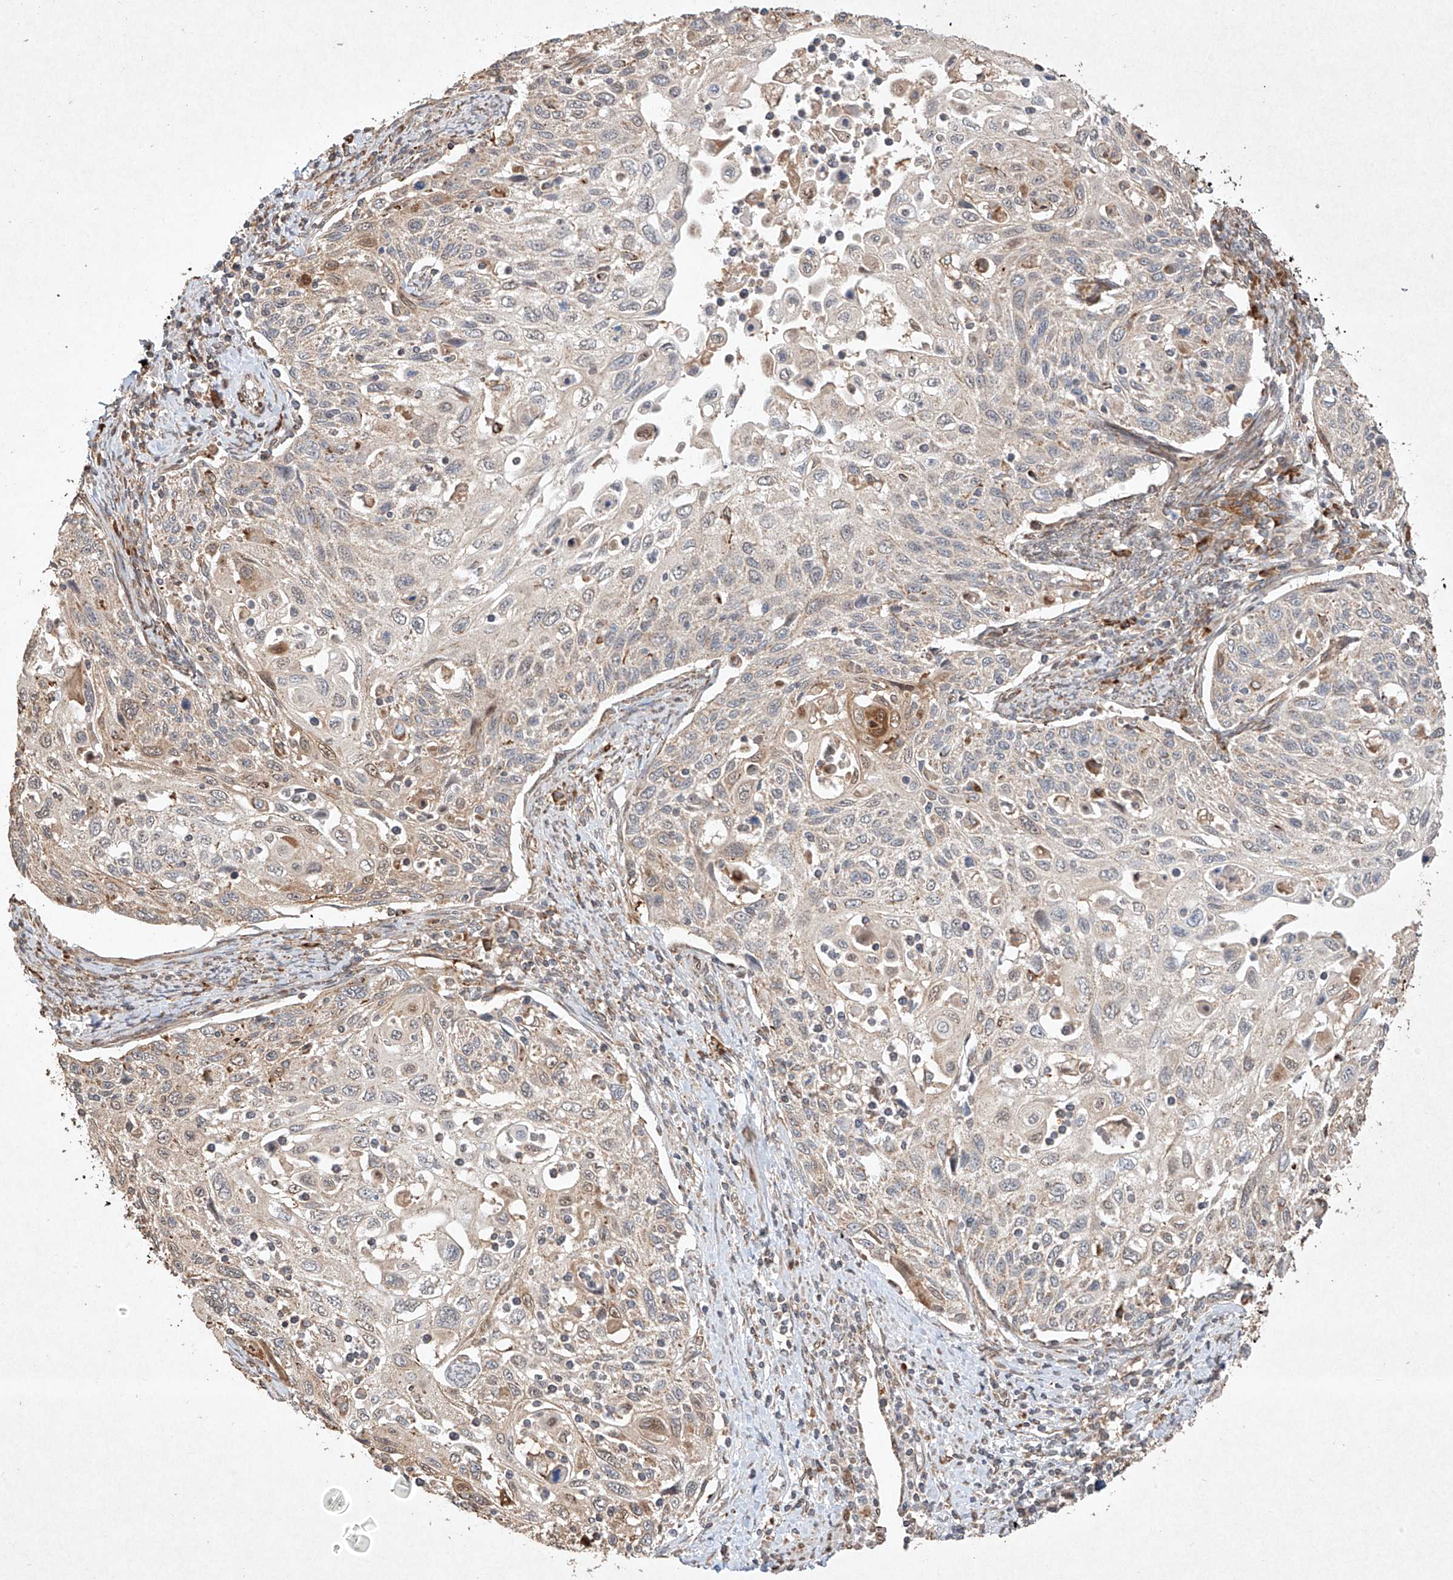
{"staining": {"intensity": "moderate", "quantity": "25%-75%", "location": "cytoplasmic/membranous"}, "tissue": "cervical cancer", "cell_type": "Tumor cells", "image_type": "cancer", "snomed": [{"axis": "morphology", "description": "Squamous cell carcinoma, NOS"}, {"axis": "topography", "description": "Cervix"}], "caption": "Cervical cancer (squamous cell carcinoma) was stained to show a protein in brown. There is medium levels of moderate cytoplasmic/membranous positivity in about 25%-75% of tumor cells. (DAB IHC, brown staining for protein, blue staining for nuclei).", "gene": "SEMA3B", "patient": {"sex": "female", "age": 70}}